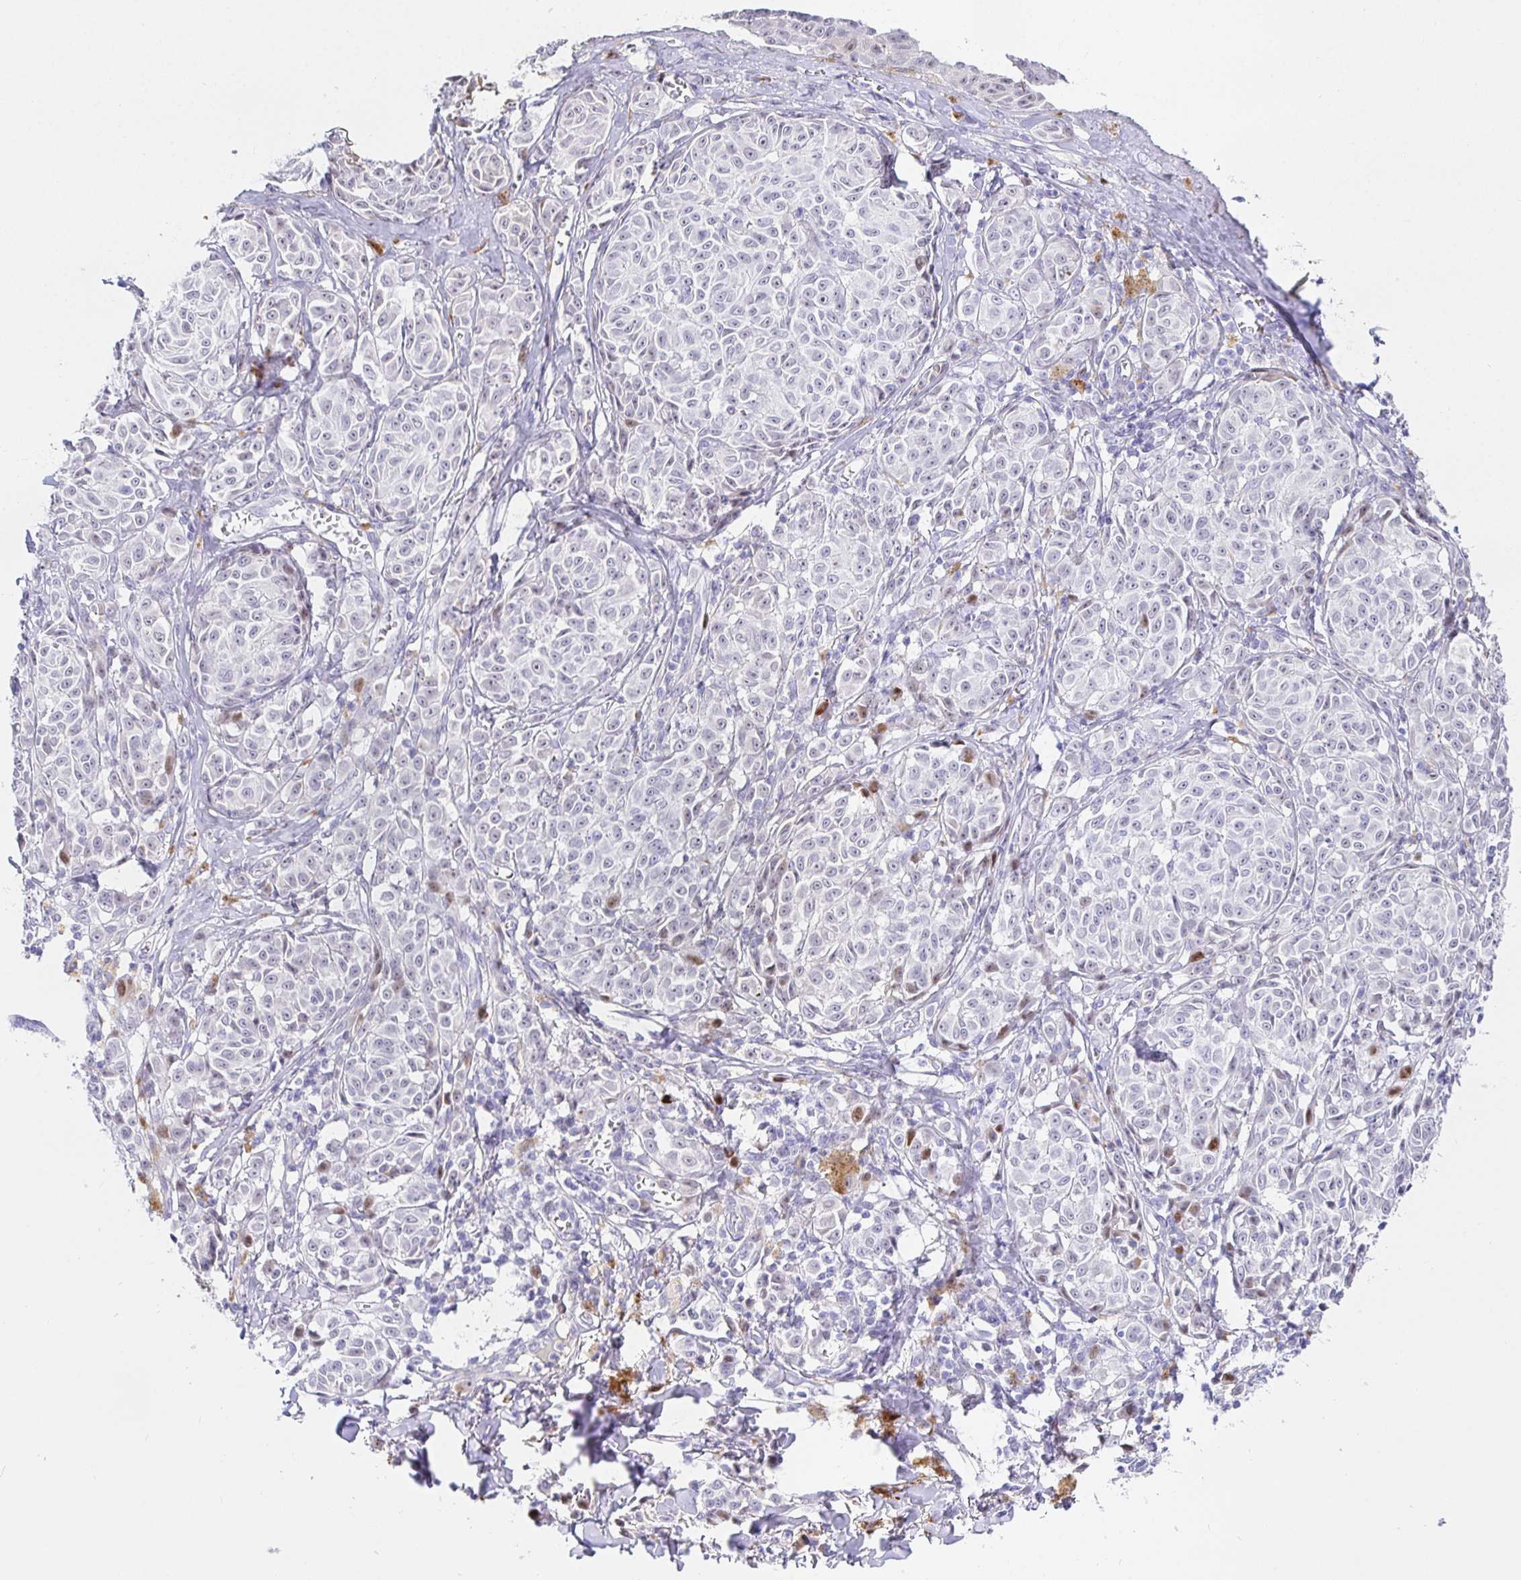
{"staining": {"intensity": "negative", "quantity": "none", "location": "none"}, "tissue": "melanoma", "cell_type": "Tumor cells", "image_type": "cancer", "snomed": [{"axis": "morphology", "description": "Malignant melanoma, NOS"}, {"axis": "topography", "description": "Skin"}], "caption": "This photomicrograph is of melanoma stained with immunohistochemistry to label a protein in brown with the nuclei are counter-stained blue. There is no staining in tumor cells.", "gene": "KBTBD13", "patient": {"sex": "female", "age": 43}}